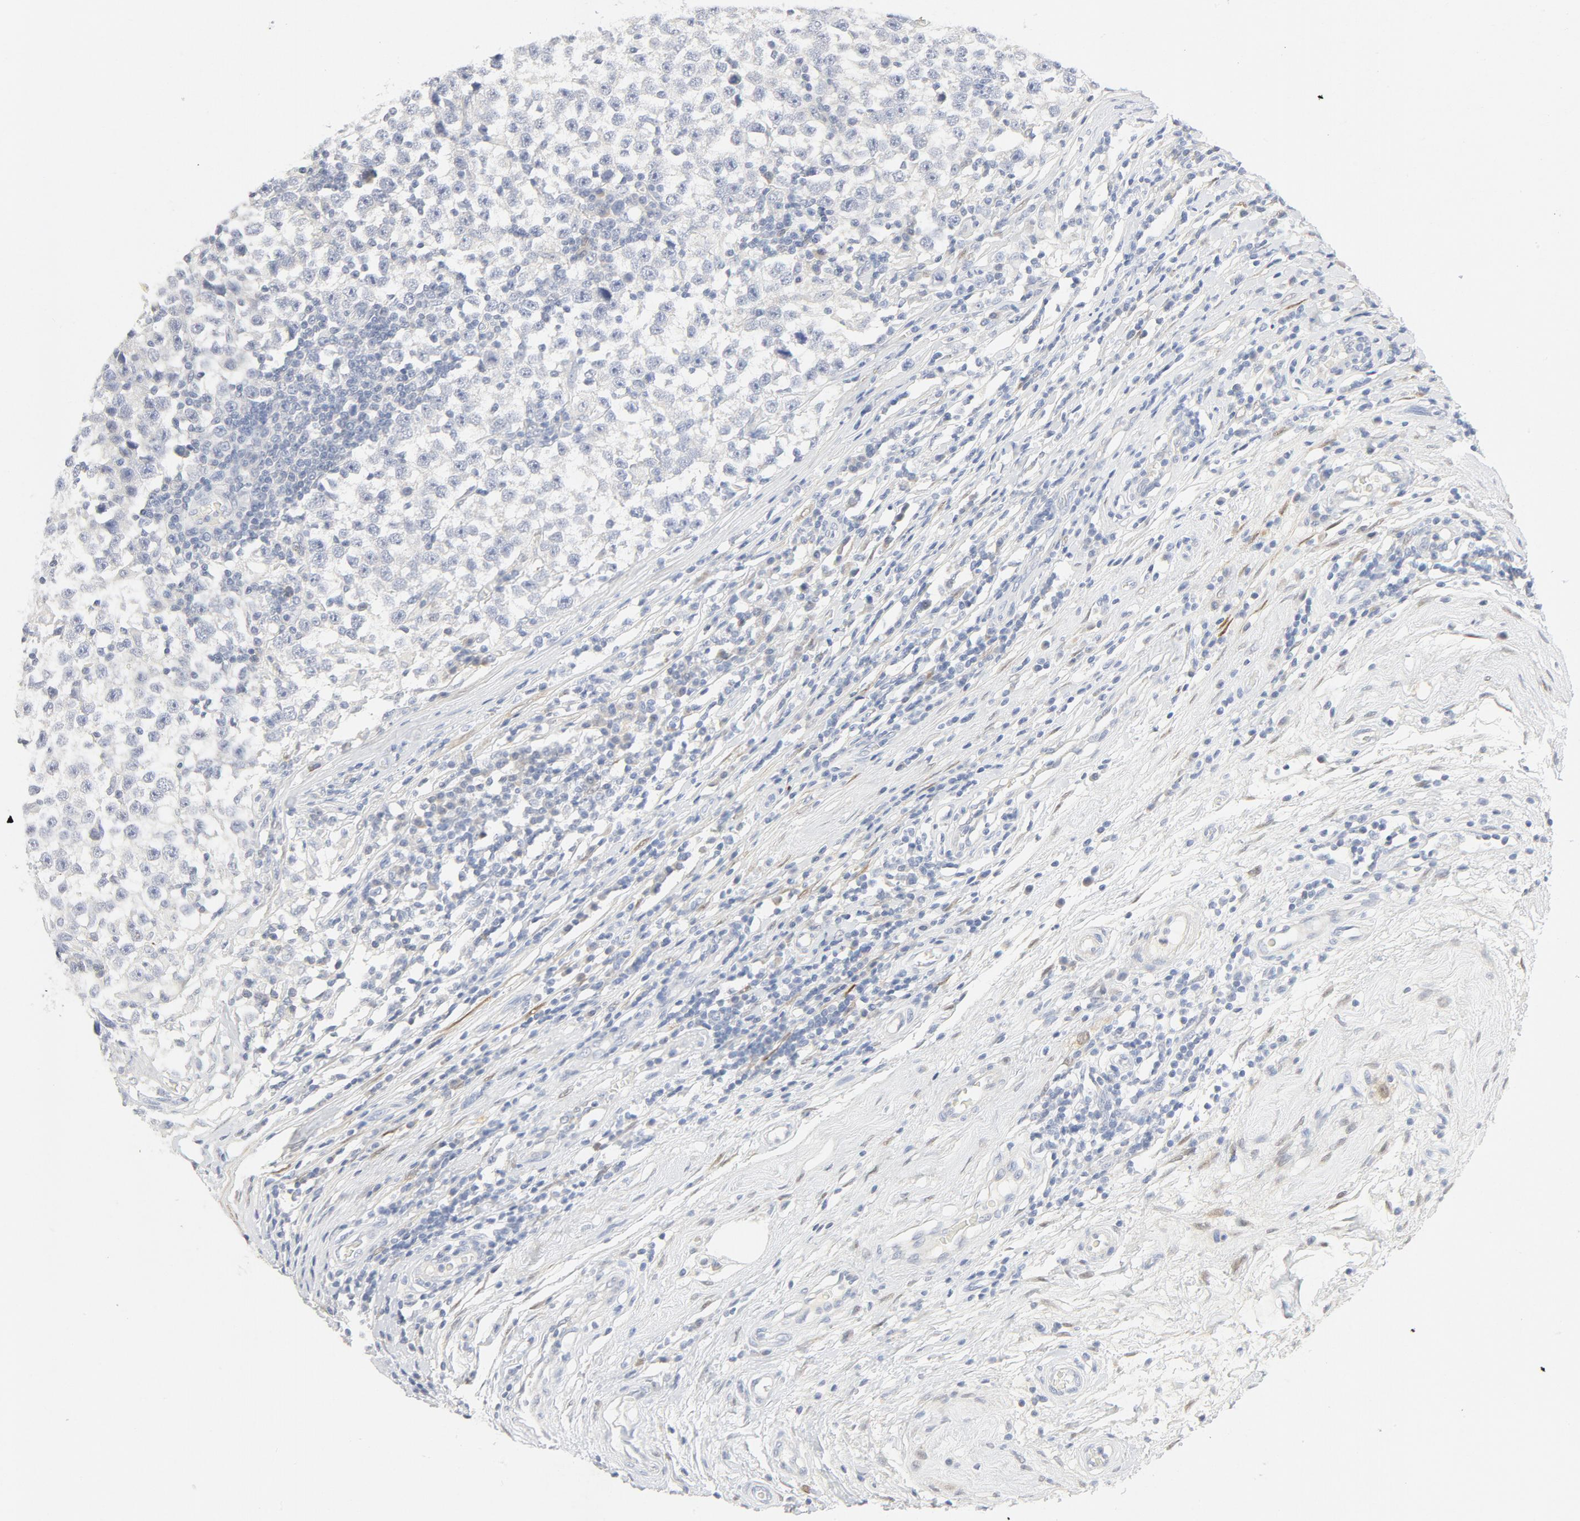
{"staining": {"intensity": "negative", "quantity": "none", "location": "none"}, "tissue": "testis cancer", "cell_type": "Tumor cells", "image_type": "cancer", "snomed": [{"axis": "morphology", "description": "Seminoma, NOS"}, {"axis": "topography", "description": "Testis"}], "caption": "High power microscopy image of an immunohistochemistry (IHC) photomicrograph of seminoma (testis), revealing no significant staining in tumor cells.", "gene": "PGM1", "patient": {"sex": "male", "age": 43}}